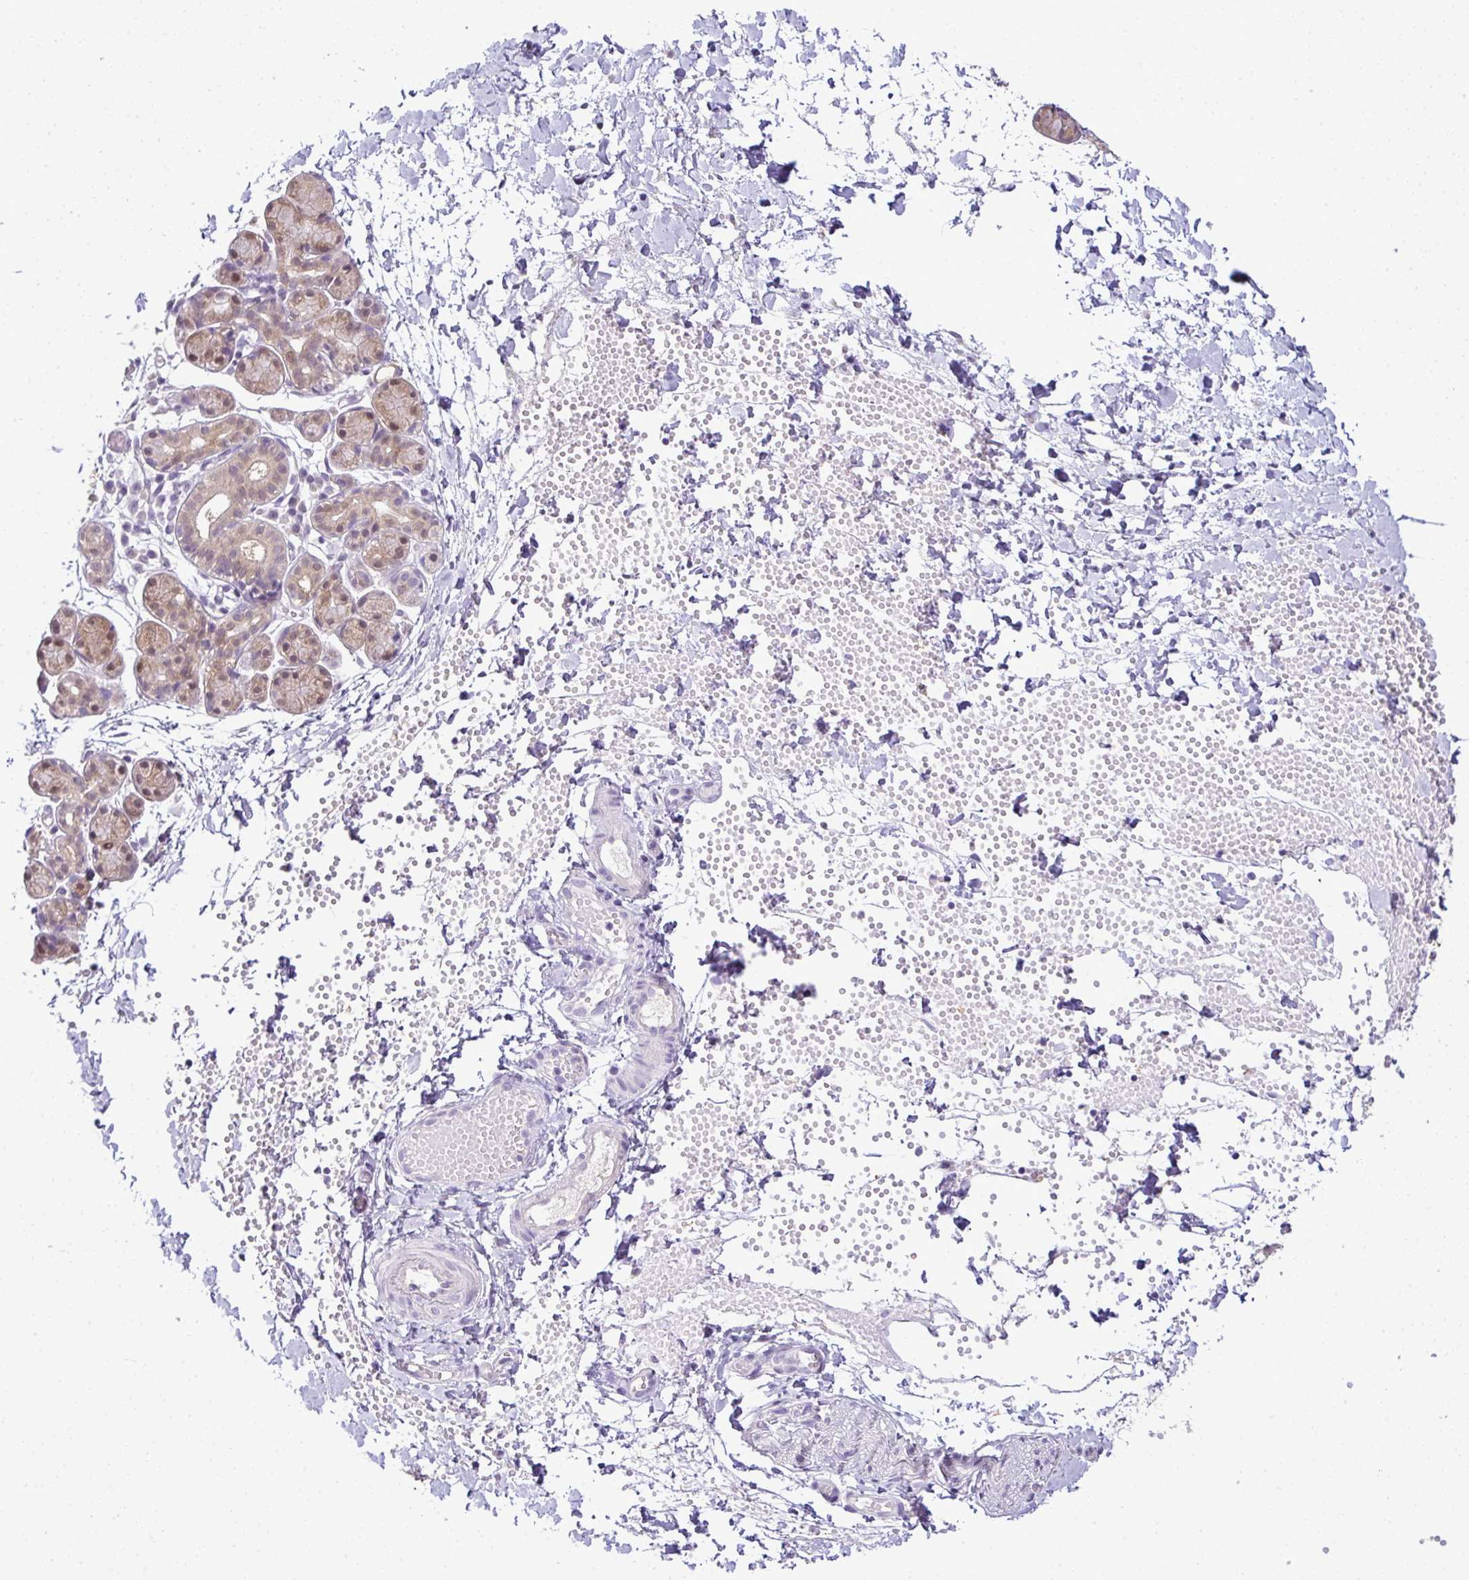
{"staining": {"intensity": "moderate", "quantity": "25%-75%", "location": "cytoplasmic/membranous,nuclear"}, "tissue": "salivary gland", "cell_type": "Glandular cells", "image_type": "normal", "snomed": [{"axis": "morphology", "description": "Normal tissue, NOS"}, {"axis": "morphology", "description": "Inflammation, NOS"}, {"axis": "topography", "description": "Lymph node"}, {"axis": "topography", "description": "Salivary gland"}], "caption": "The histopathology image shows immunohistochemical staining of unremarkable salivary gland. There is moderate cytoplasmic/membranous,nuclear positivity is present in about 25%-75% of glandular cells.", "gene": "CMPK1", "patient": {"sex": "male", "age": 3}}